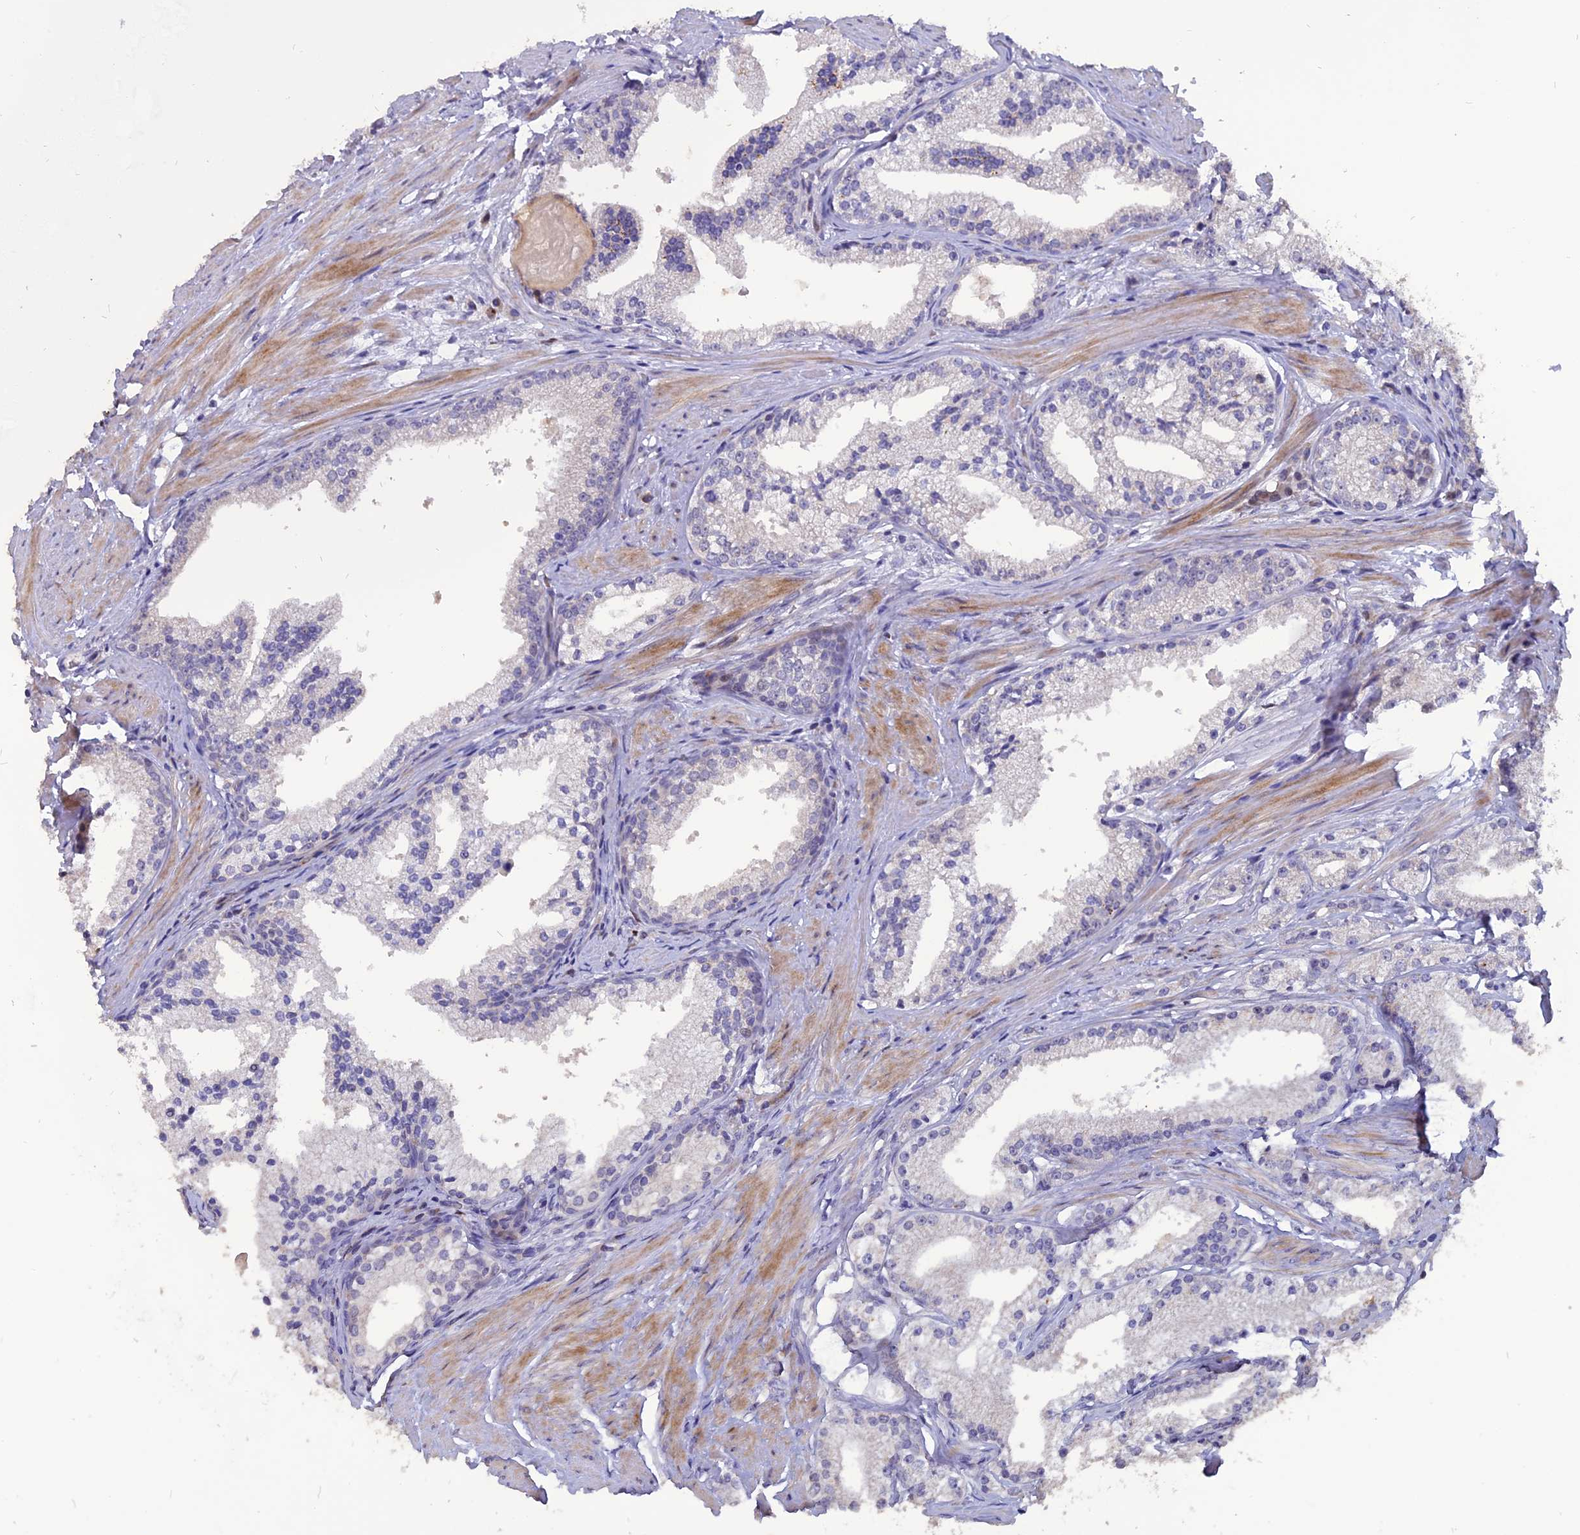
{"staining": {"intensity": "negative", "quantity": "none", "location": "none"}, "tissue": "prostate cancer", "cell_type": "Tumor cells", "image_type": "cancer", "snomed": [{"axis": "morphology", "description": "Adenocarcinoma, Low grade"}, {"axis": "topography", "description": "Prostate"}], "caption": "Protein analysis of prostate cancer reveals no significant staining in tumor cells.", "gene": "TMEM263", "patient": {"sex": "male", "age": 57}}